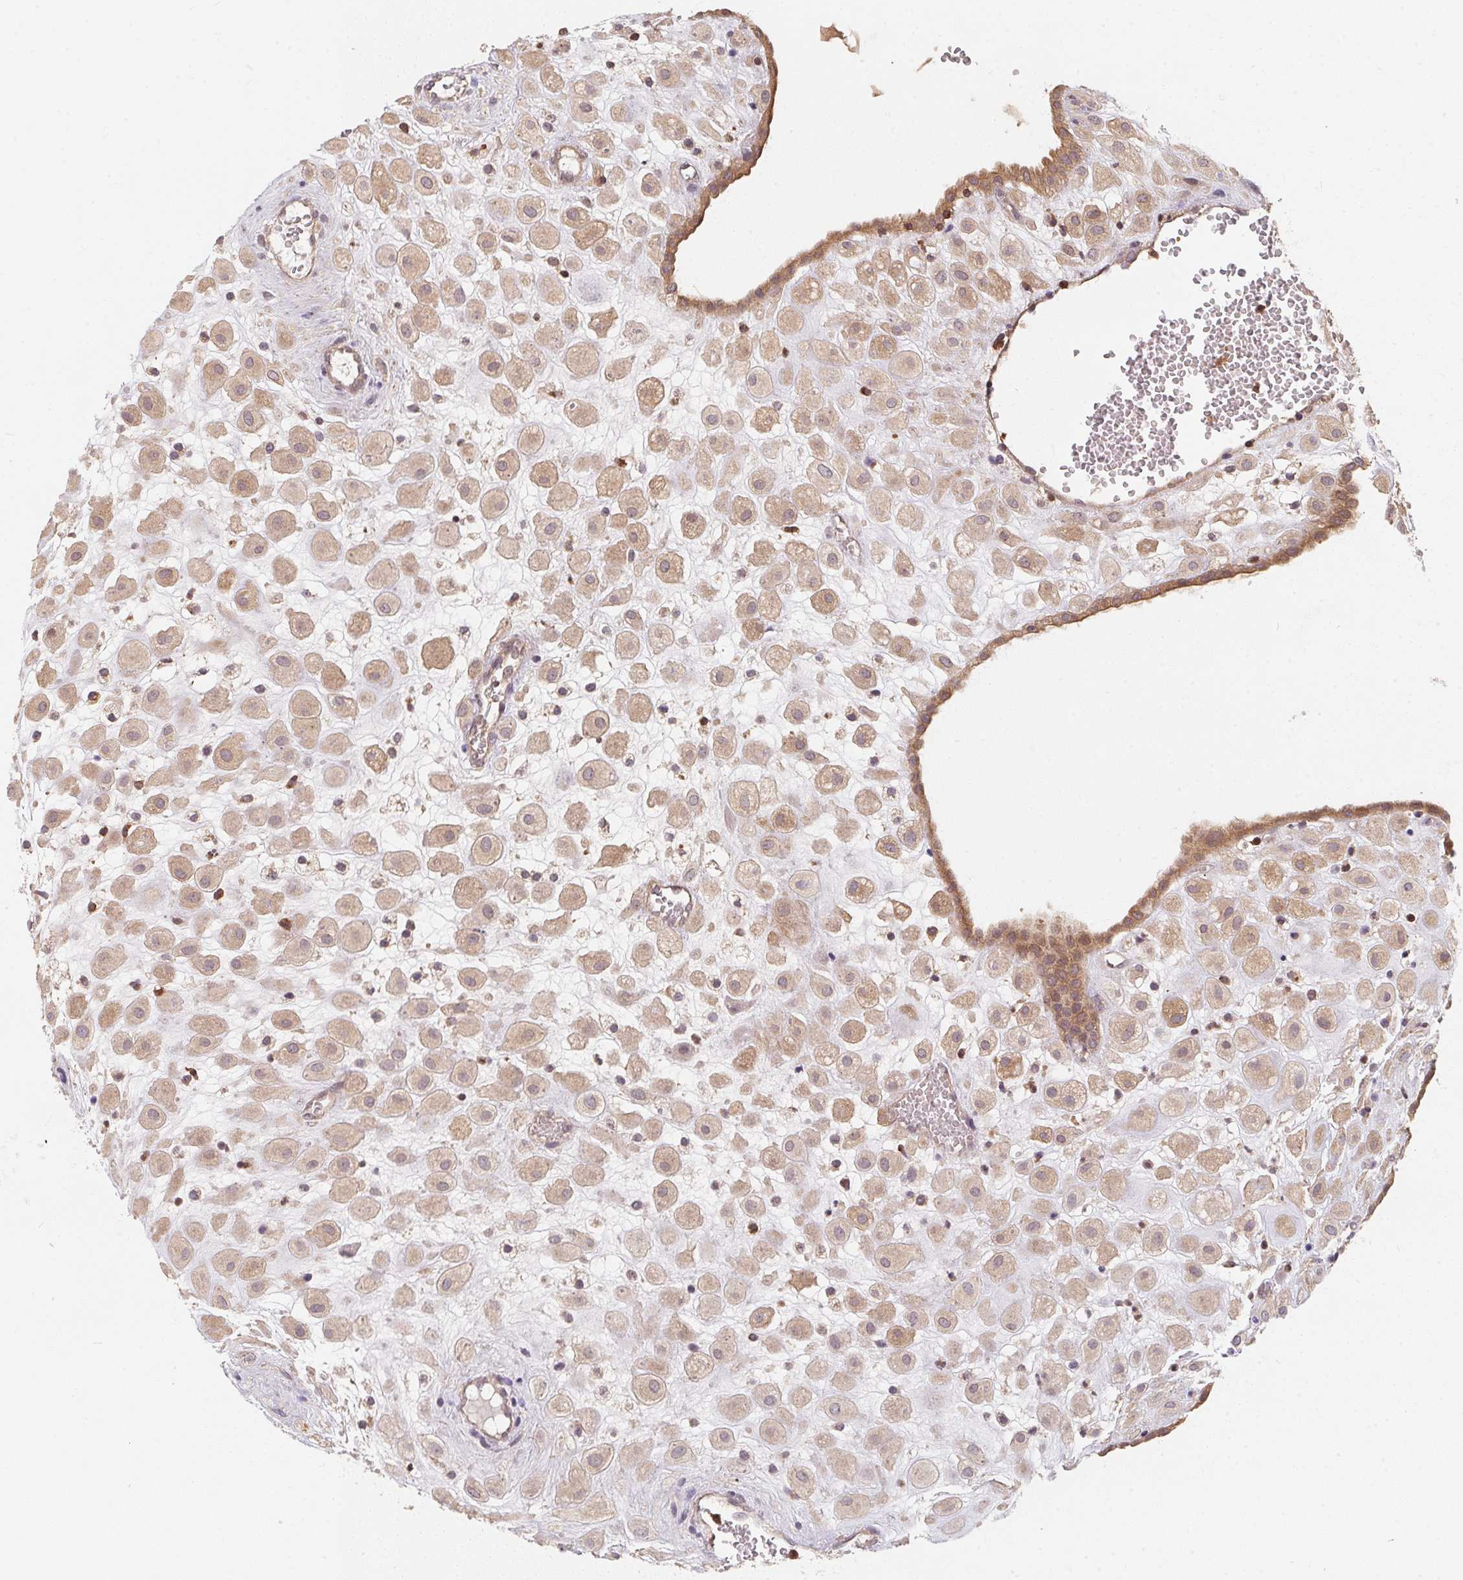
{"staining": {"intensity": "weak", "quantity": ">75%", "location": "cytoplasmic/membranous"}, "tissue": "placenta", "cell_type": "Decidual cells", "image_type": "normal", "snomed": [{"axis": "morphology", "description": "Normal tissue, NOS"}, {"axis": "topography", "description": "Placenta"}], "caption": "A low amount of weak cytoplasmic/membranous positivity is present in about >75% of decidual cells in unremarkable placenta.", "gene": "ANKRD13A", "patient": {"sex": "female", "age": 24}}